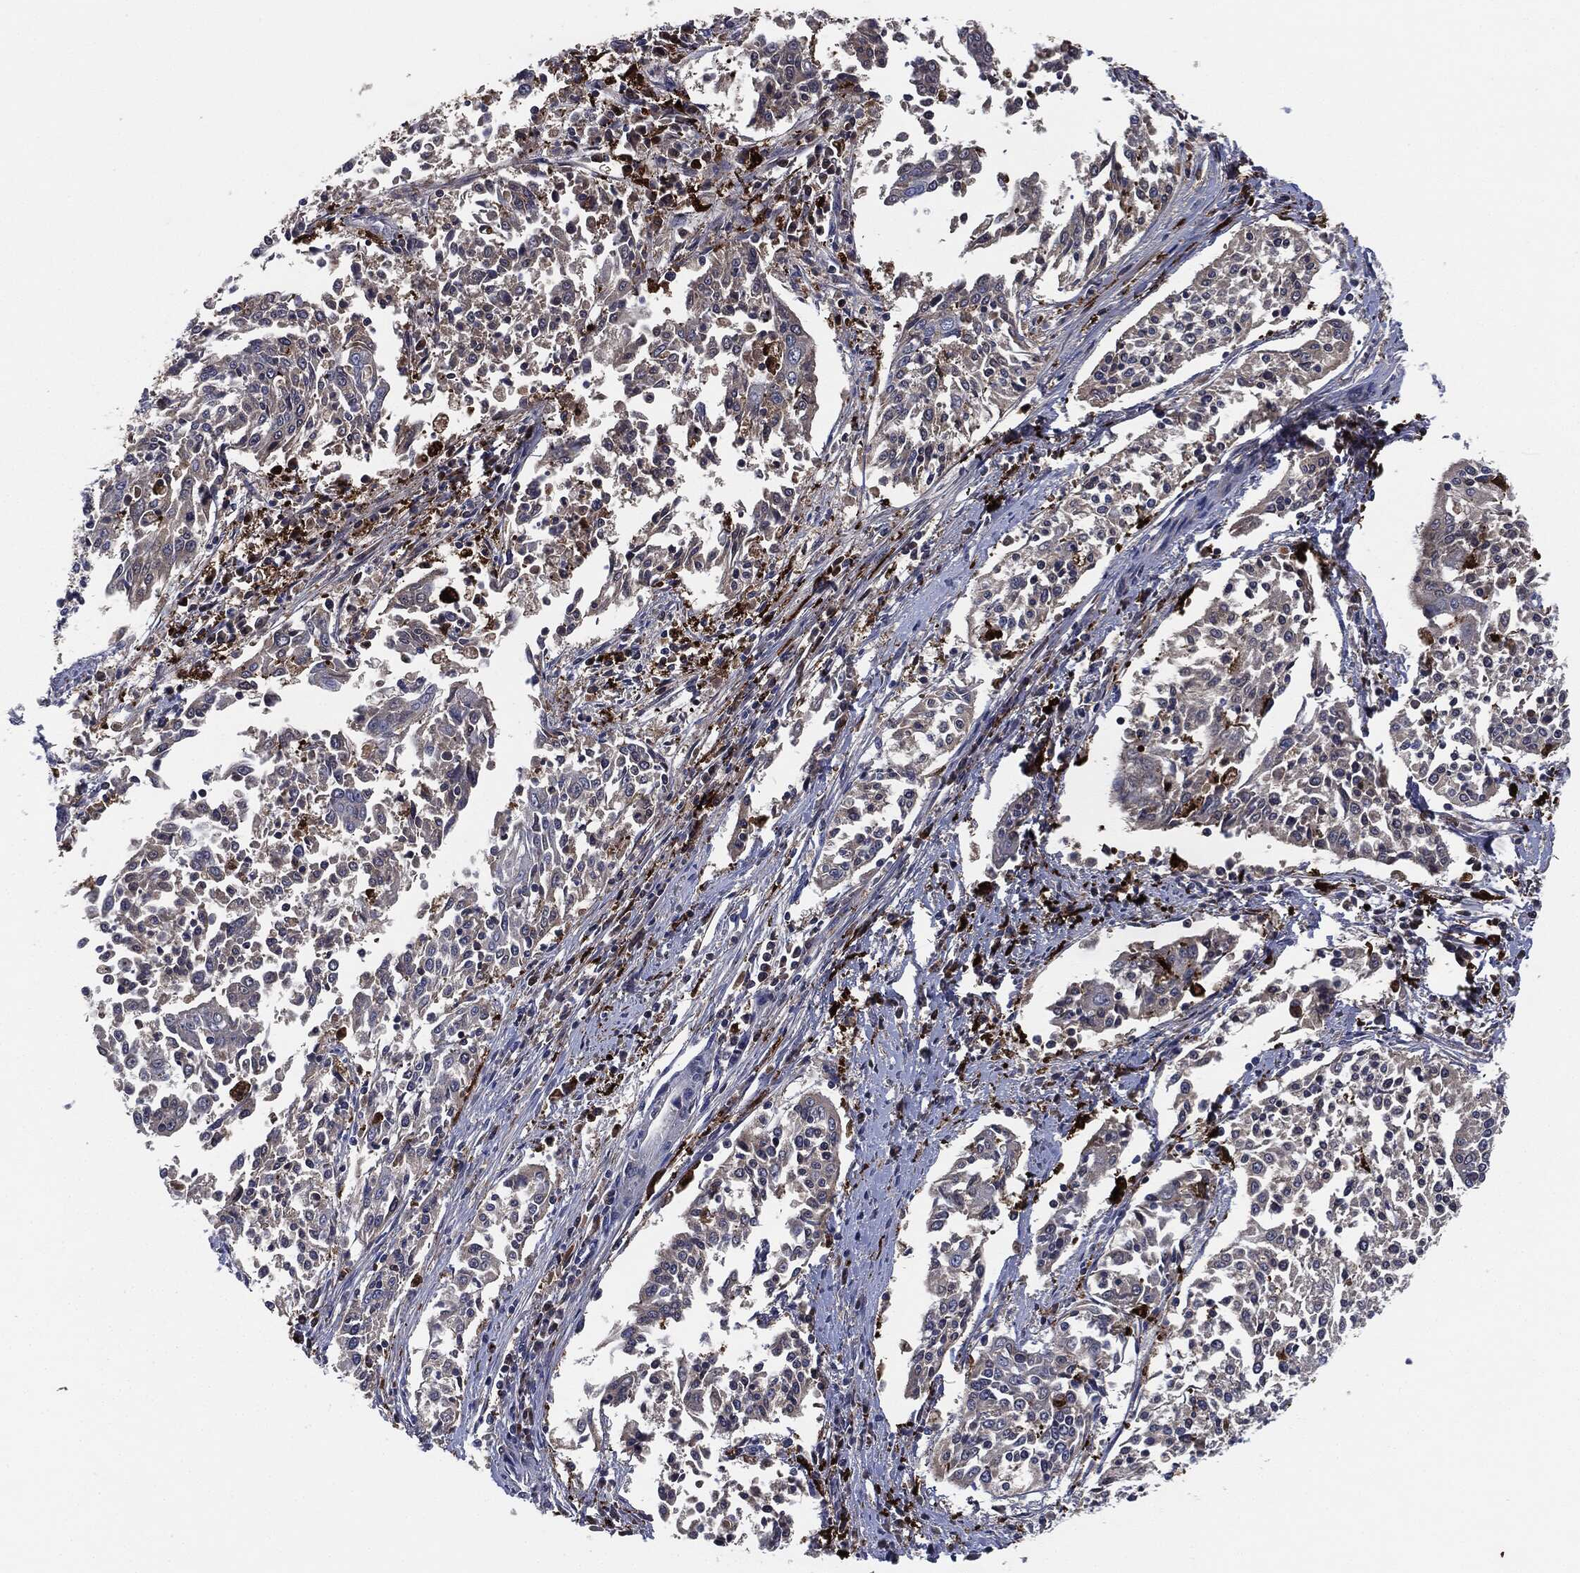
{"staining": {"intensity": "negative", "quantity": "none", "location": "none"}, "tissue": "cervical cancer", "cell_type": "Tumor cells", "image_type": "cancer", "snomed": [{"axis": "morphology", "description": "Squamous cell carcinoma, NOS"}, {"axis": "topography", "description": "Cervix"}], "caption": "Immunohistochemistry (IHC) photomicrograph of human cervical cancer stained for a protein (brown), which exhibits no staining in tumor cells.", "gene": "TMEM11", "patient": {"sex": "female", "age": 41}}